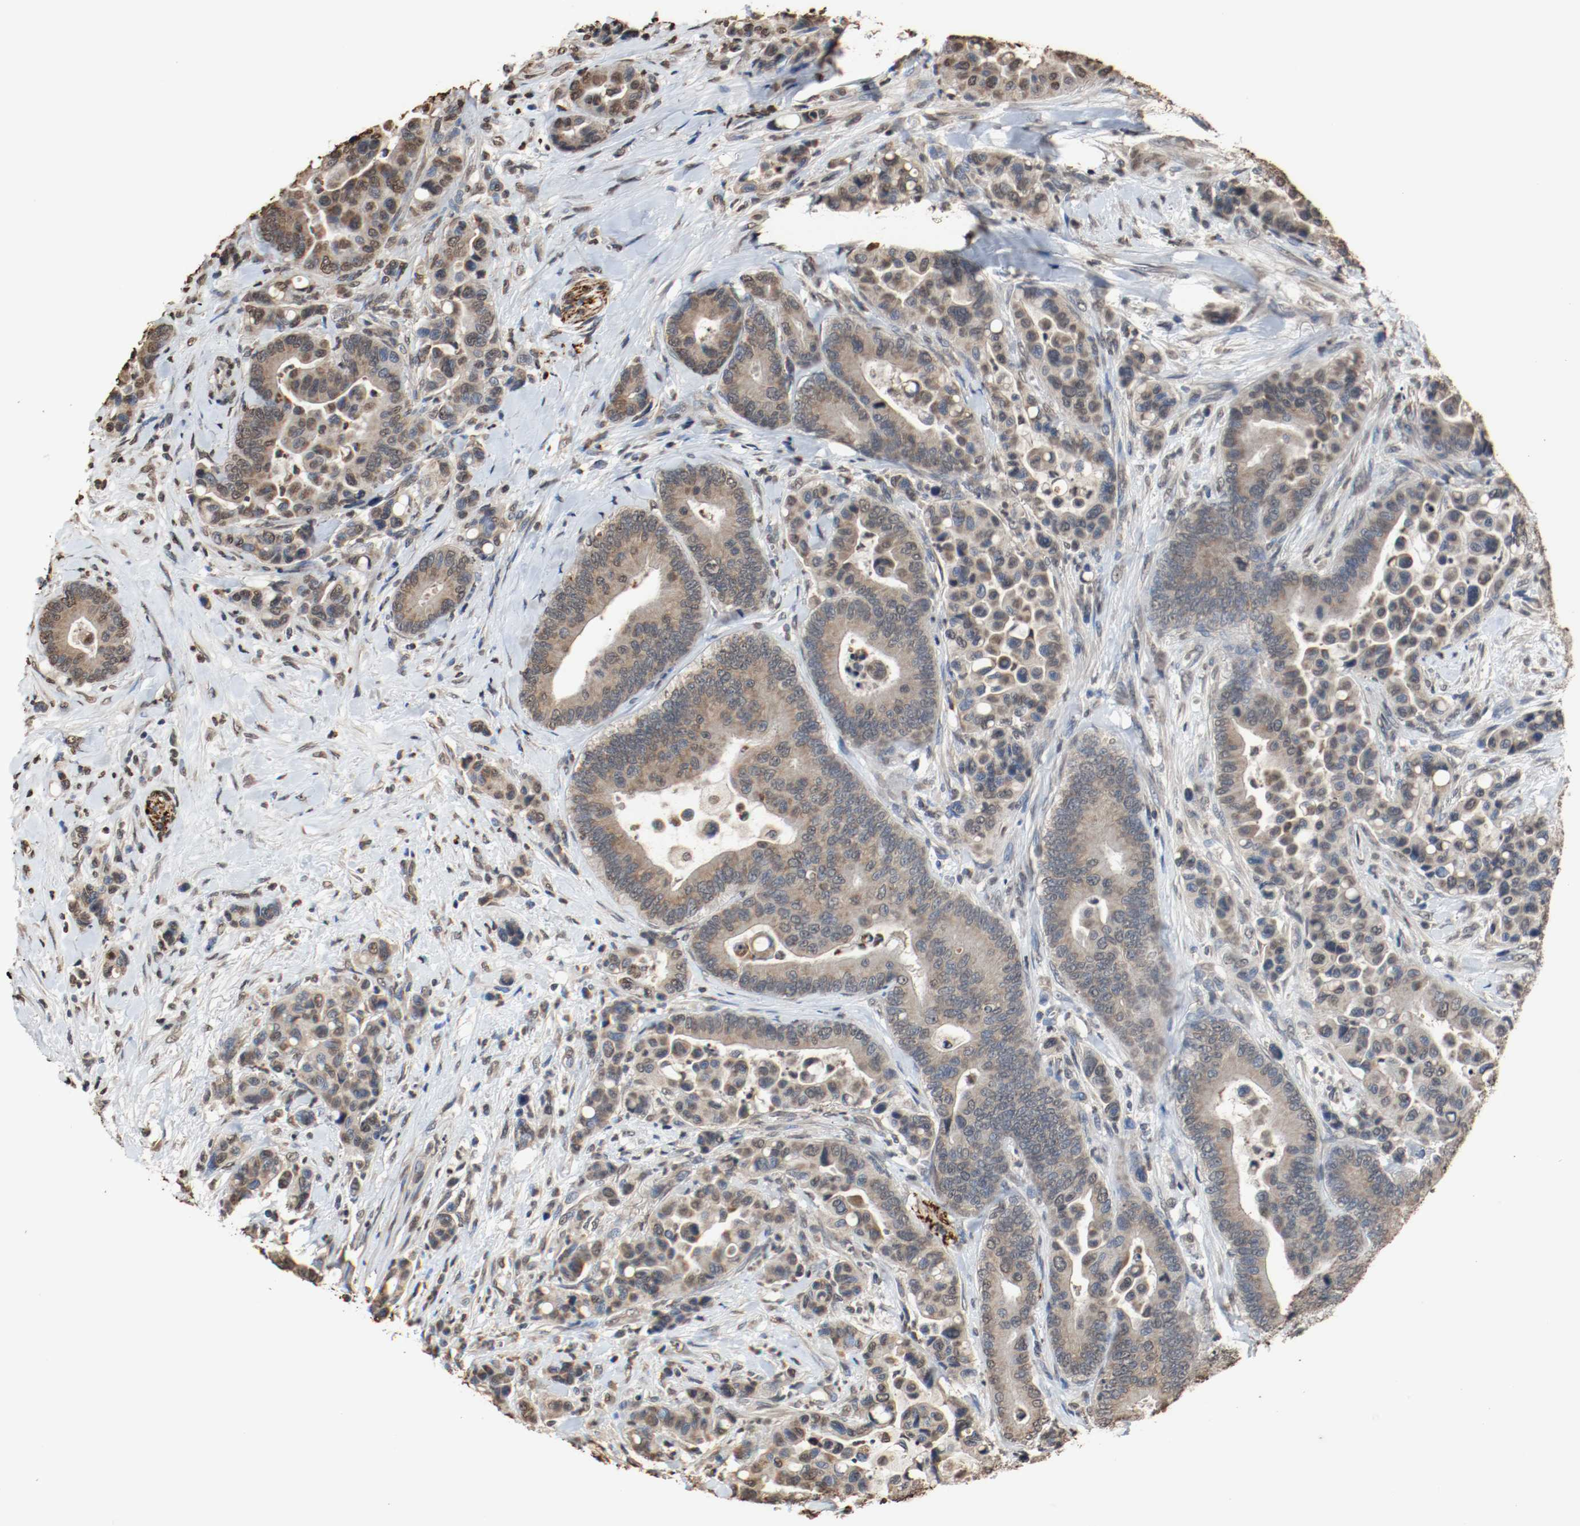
{"staining": {"intensity": "moderate", "quantity": ">75%", "location": "cytoplasmic/membranous"}, "tissue": "colorectal cancer", "cell_type": "Tumor cells", "image_type": "cancer", "snomed": [{"axis": "morphology", "description": "Normal tissue, NOS"}, {"axis": "morphology", "description": "Adenocarcinoma, NOS"}, {"axis": "topography", "description": "Colon"}], "caption": "This is a micrograph of immunohistochemistry (IHC) staining of colorectal adenocarcinoma, which shows moderate staining in the cytoplasmic/membranous of tumor cells.", "gene": "RTN4", "patient": {"sex": "male", "age": 82}}